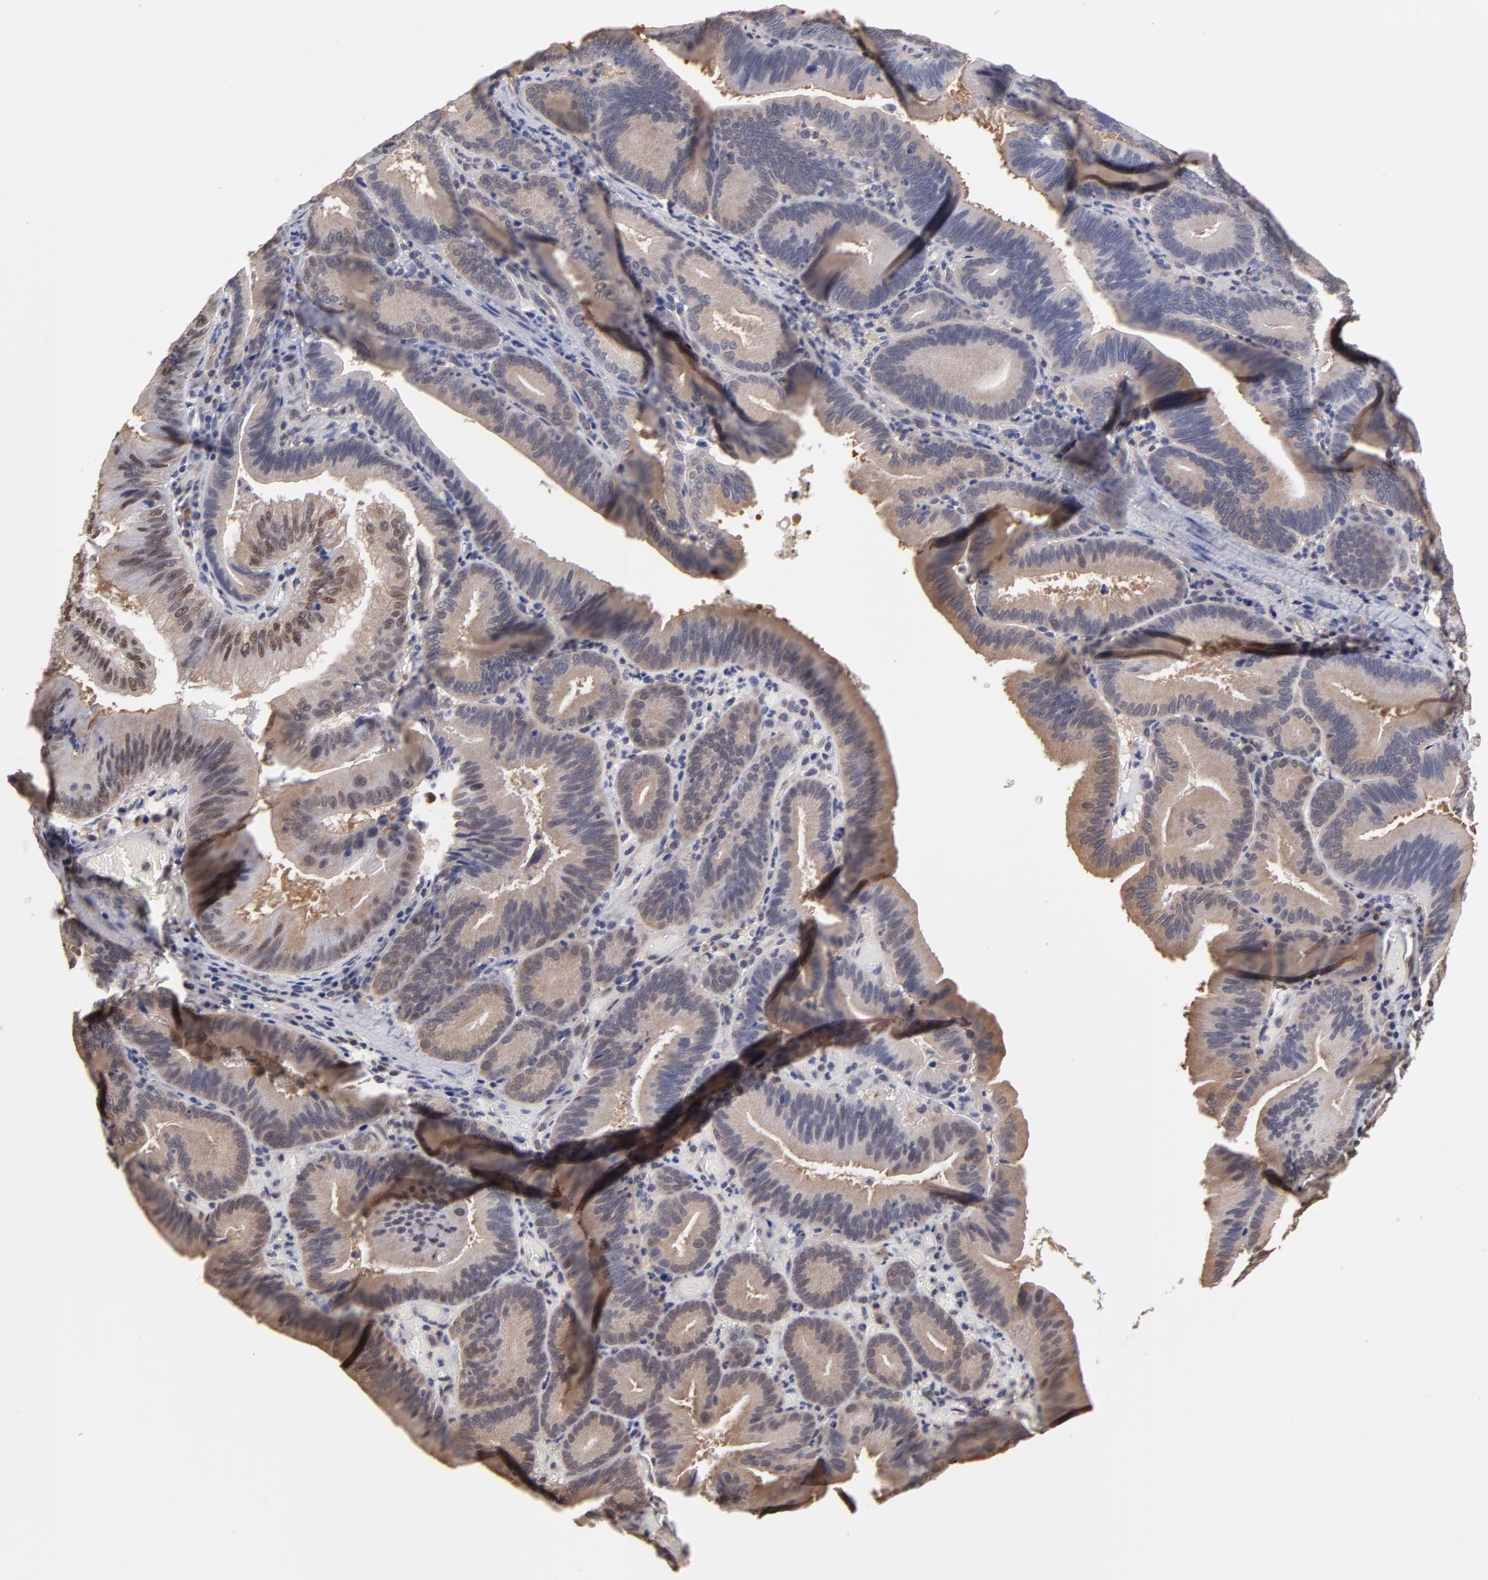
{"staining": {"intensity": "weak", "quantity": ">75%", "location": "cytoplasmic/membranous"}, "tissue": "pancreatic cancer", "cell_type": "Tumor cells", "image_type": "cancer", "snomed": [{"axis": "morphology", "description": "Adenocarcinoma, NOS"}, {"axis": "topography", "description": "Pancreas"}], "caption": "The immunohistochemical stain labels weak cytoplasmic/membranous positivity in tumor cells of pancreatic cancer (adenocarcinoma) tissue.", "gene": "CCT2", "patient": {"sex": "male", "age": 82}}